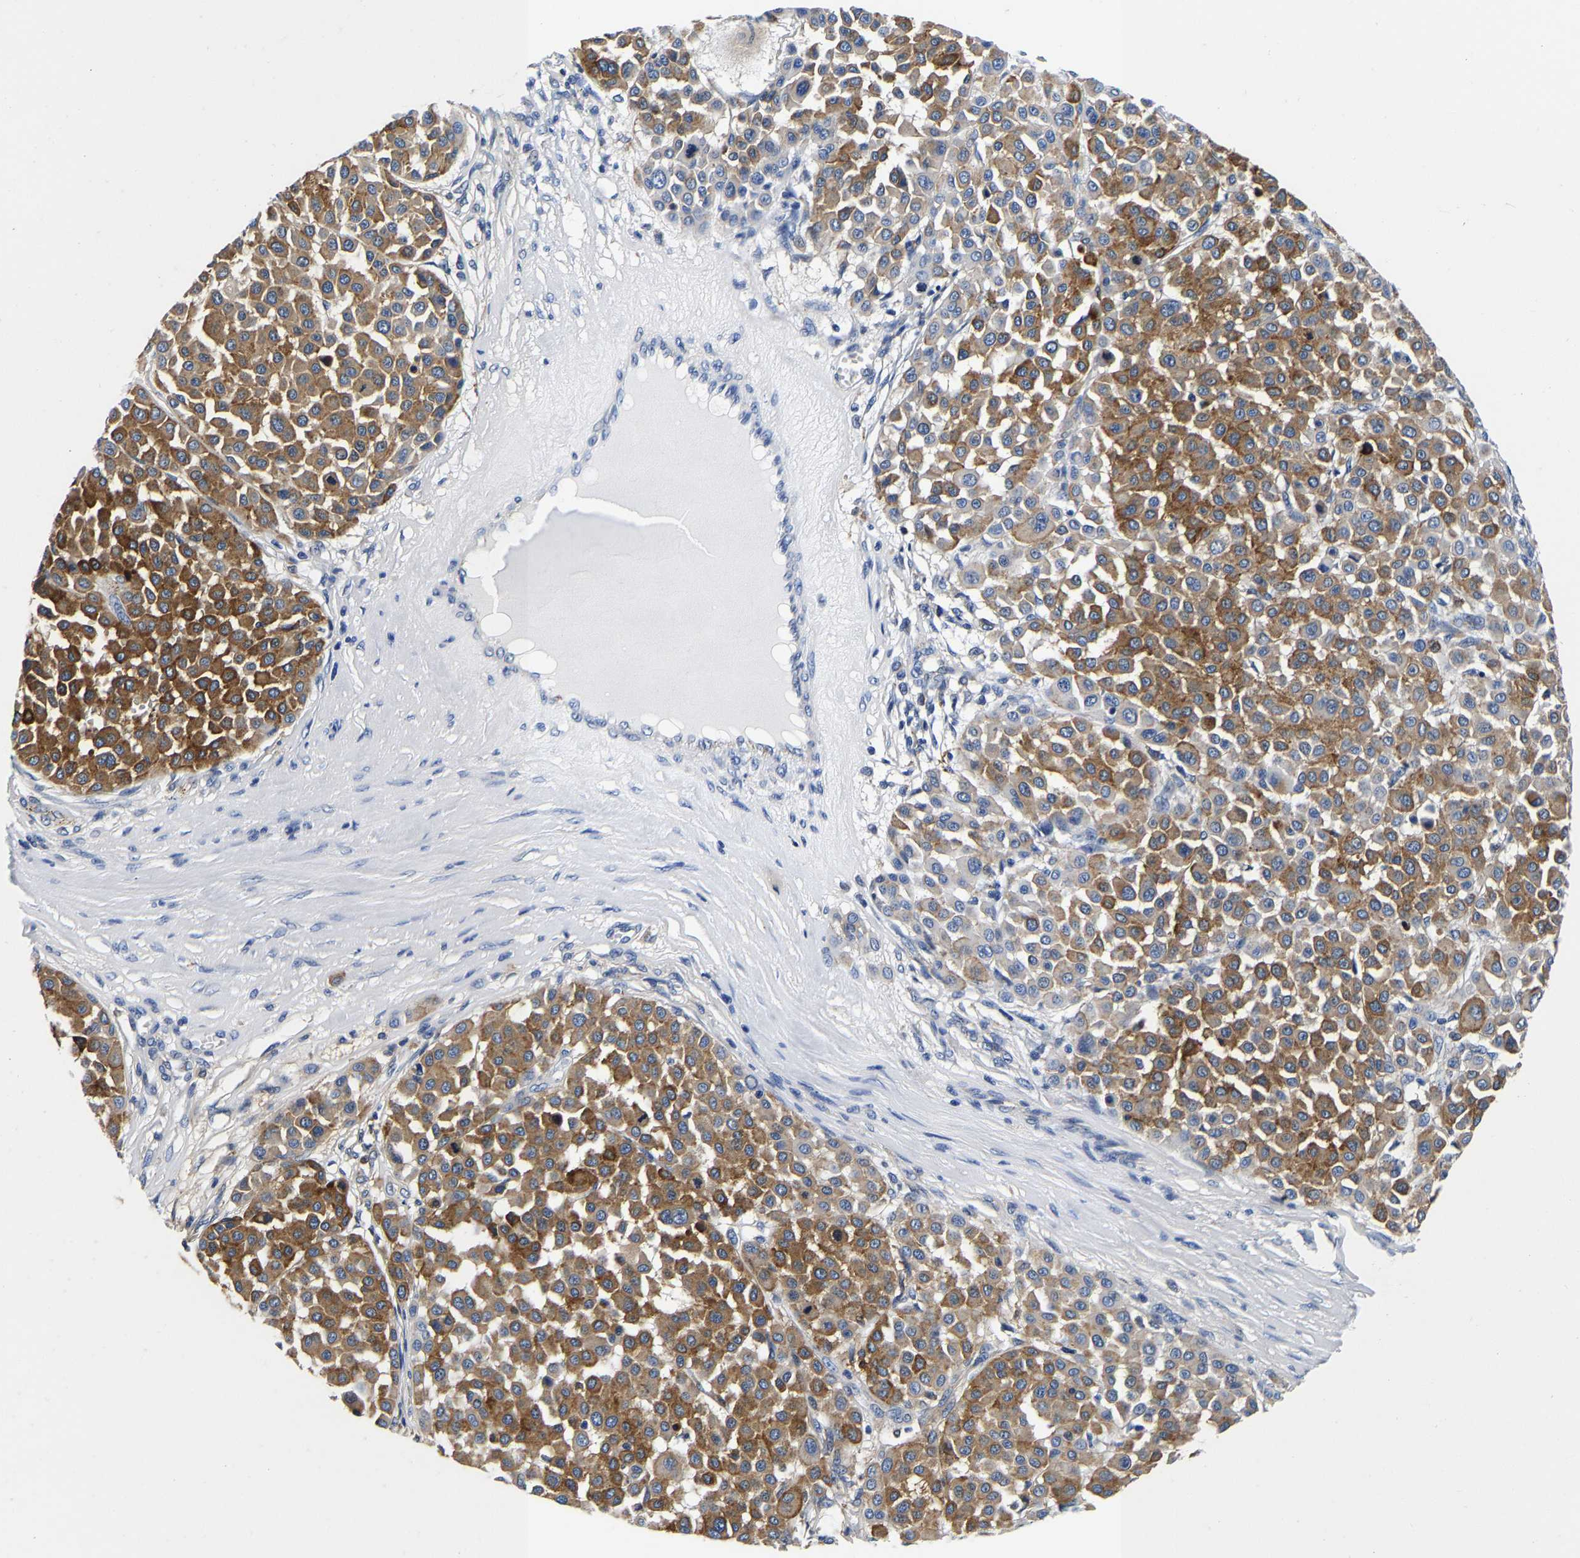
{"staining": {"intensity": "strong", "quantity": ">75%", "location": "cytoplasmic/membranous"}, "tissue": "melanoma", "cell_type": "Tumor cells", "image_type": "cancer", "snomed": [{"axis": "morphology", "description": "Malignant melanoma, Metastatic site"}, {"axis": "topography", "description": "Soft tissue"}], "caption": "A high-resolution micrograph shows IHC staining of malignant melanoma (metastatic site), which shows strong cytoplasmic/membranous expression in about >75% of tumor cells.", "gene": "GRN", "patient": {"sex": "male", "age": 41}}